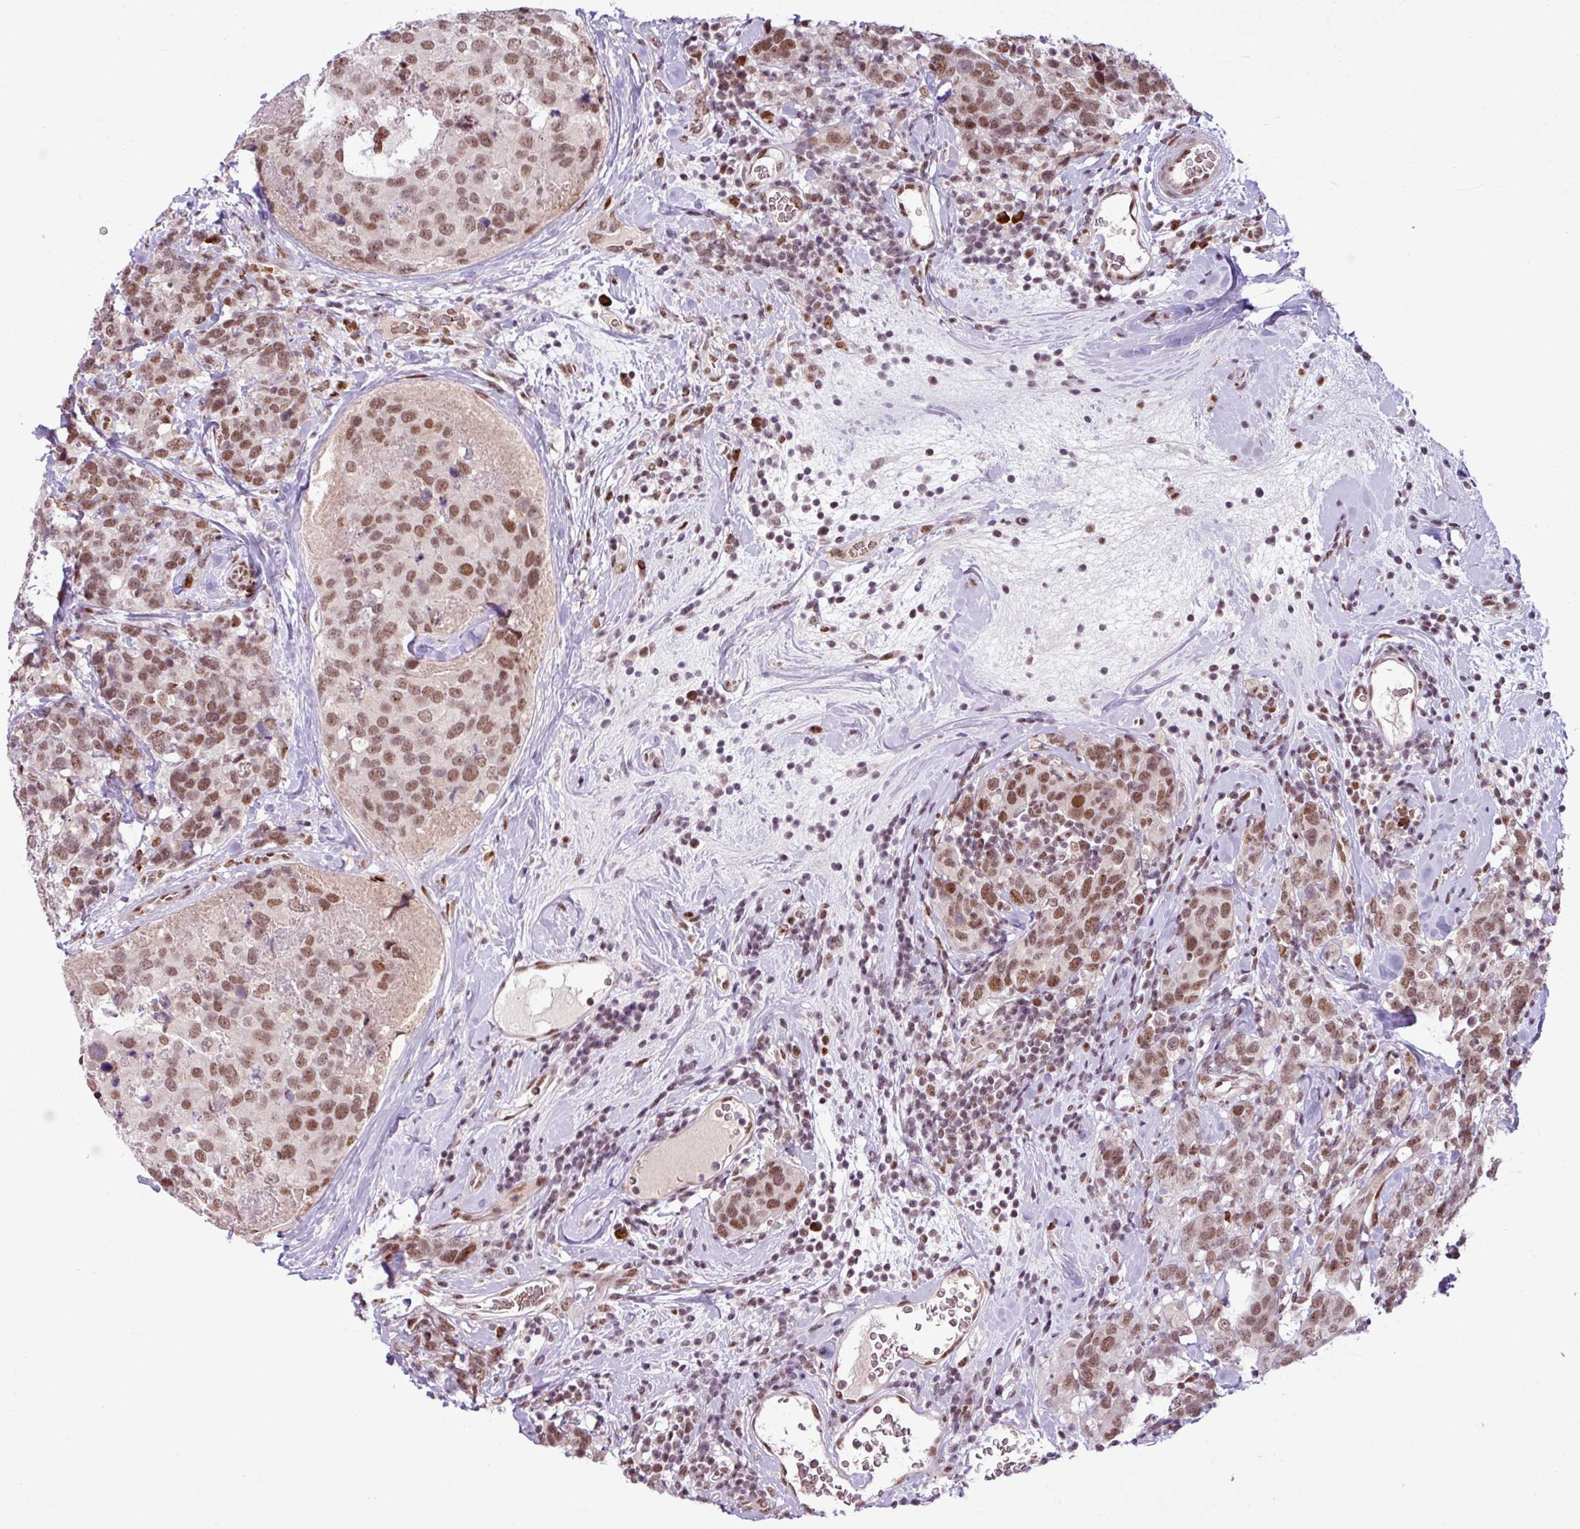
{"staining": {"intensity": "moderate", "quantity": ">75%", "location": "nuclear"}, "tissue": "breast cancer", "cell_type": "Tumor cells", "image_type": "cancer", "snomed": [{"axis": "morphology", "description": "Lobular carcinoma"}, {"axis": "topography", "description": "Breast"}], "caption": "Lobular carcinoma (breast) stained for a protein (brown) reveals moderate nuclear positive expression in approximately >75% of tumor cells.", "gene": "PRDM5", "patient": {"sex": "female", "age": 59}}